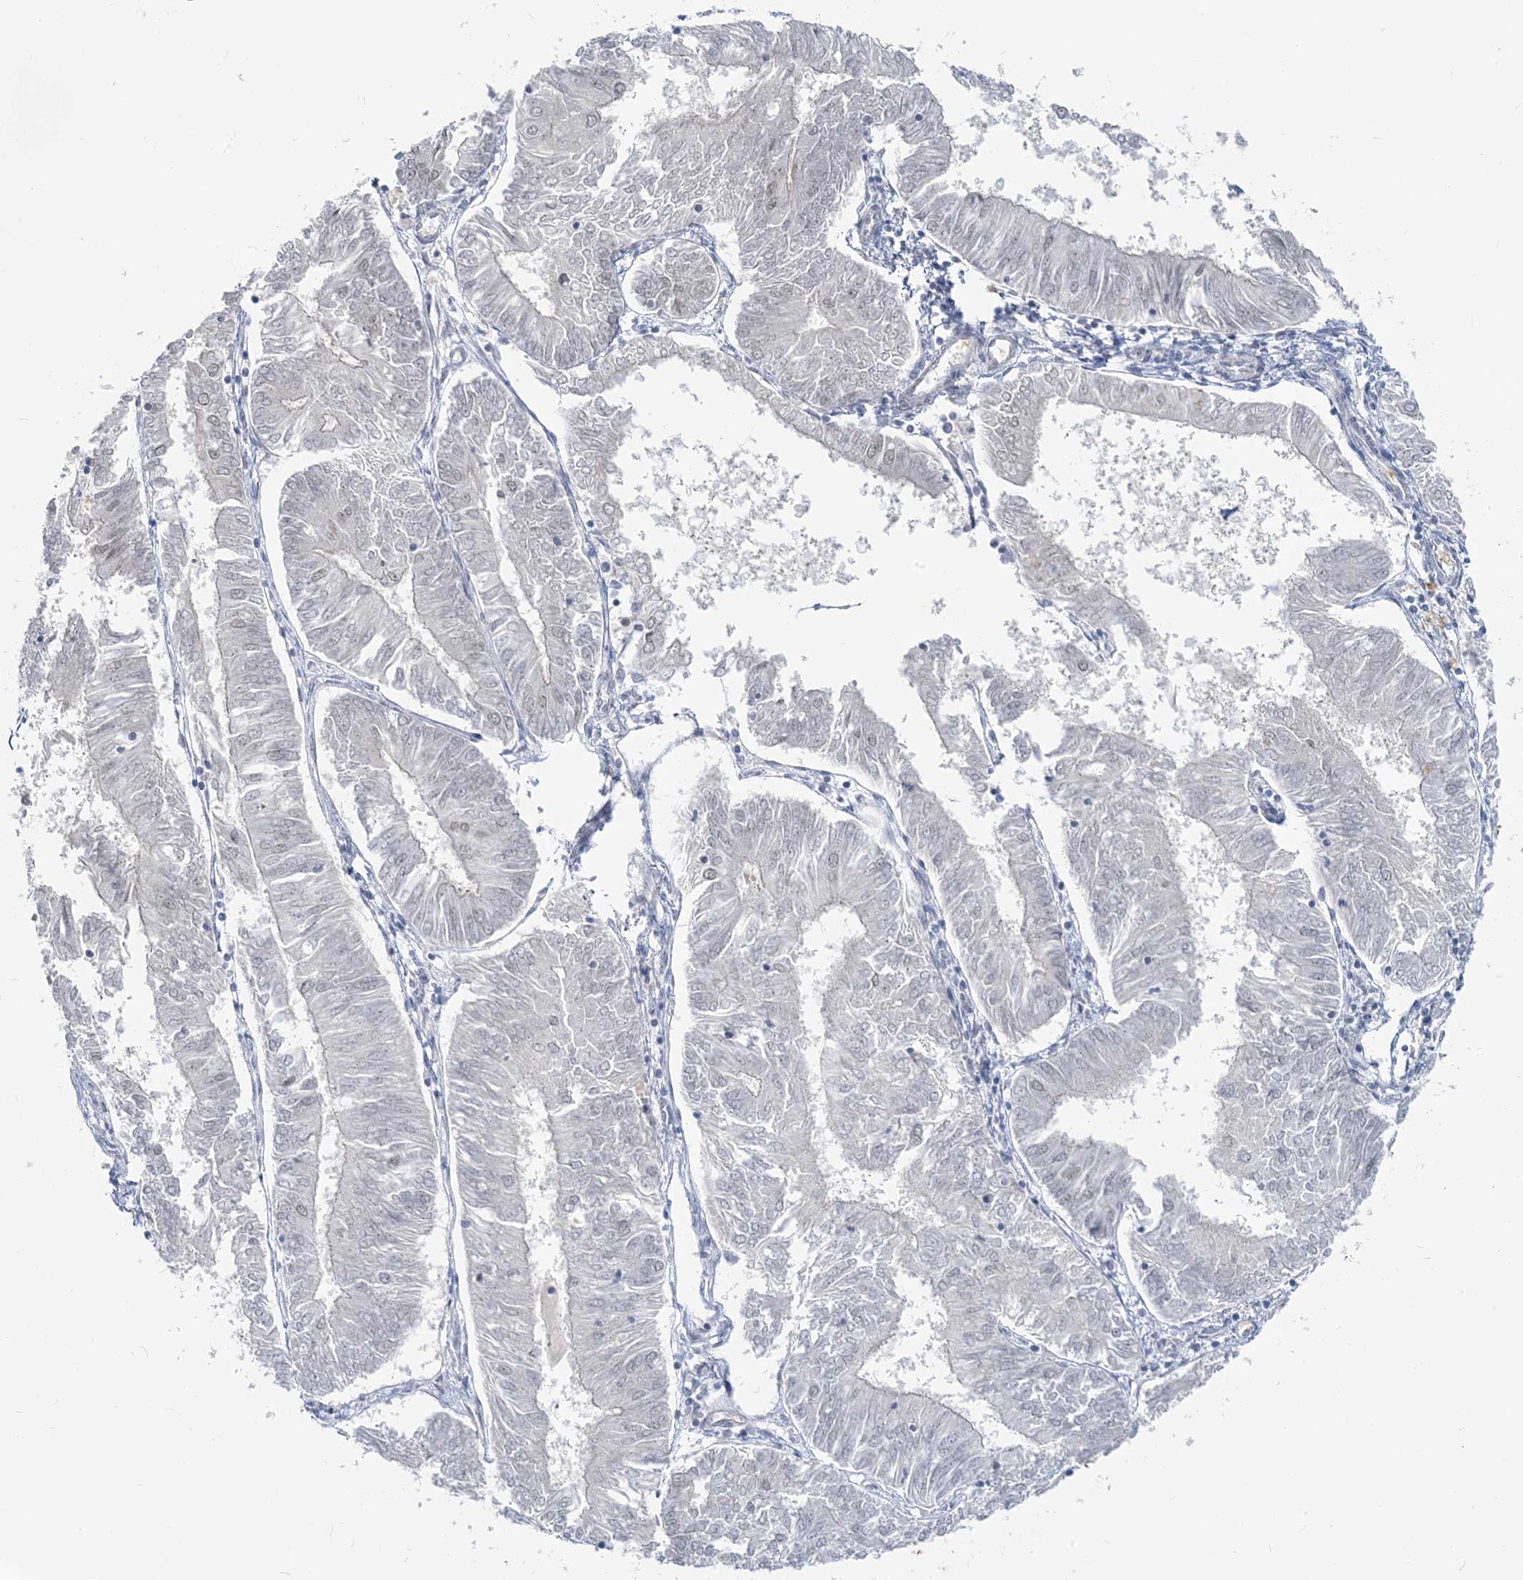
{"staining": {"intensity": "negative", "quantity": "none", "location": "none"}, "tissue": "endometrial cancer", "cell_type": "Tumor cells", "image_type": "cancer", "snomed": [{"axis": "morphology", "description": "Adenocarcinoma, NOS"}, {"axis": "topography", "description": "Endometrium"}], "caption": "Tumor cells show no significant staining in endometrial adenocarcinoma. The staining was performed using DAB to visualize the protein expression in brown, while the nuclei were stained in blue with hematoxylin (Magnification: 20x).", "gene": "LEXM", "patient": {"sex": "female", "age": 58}}